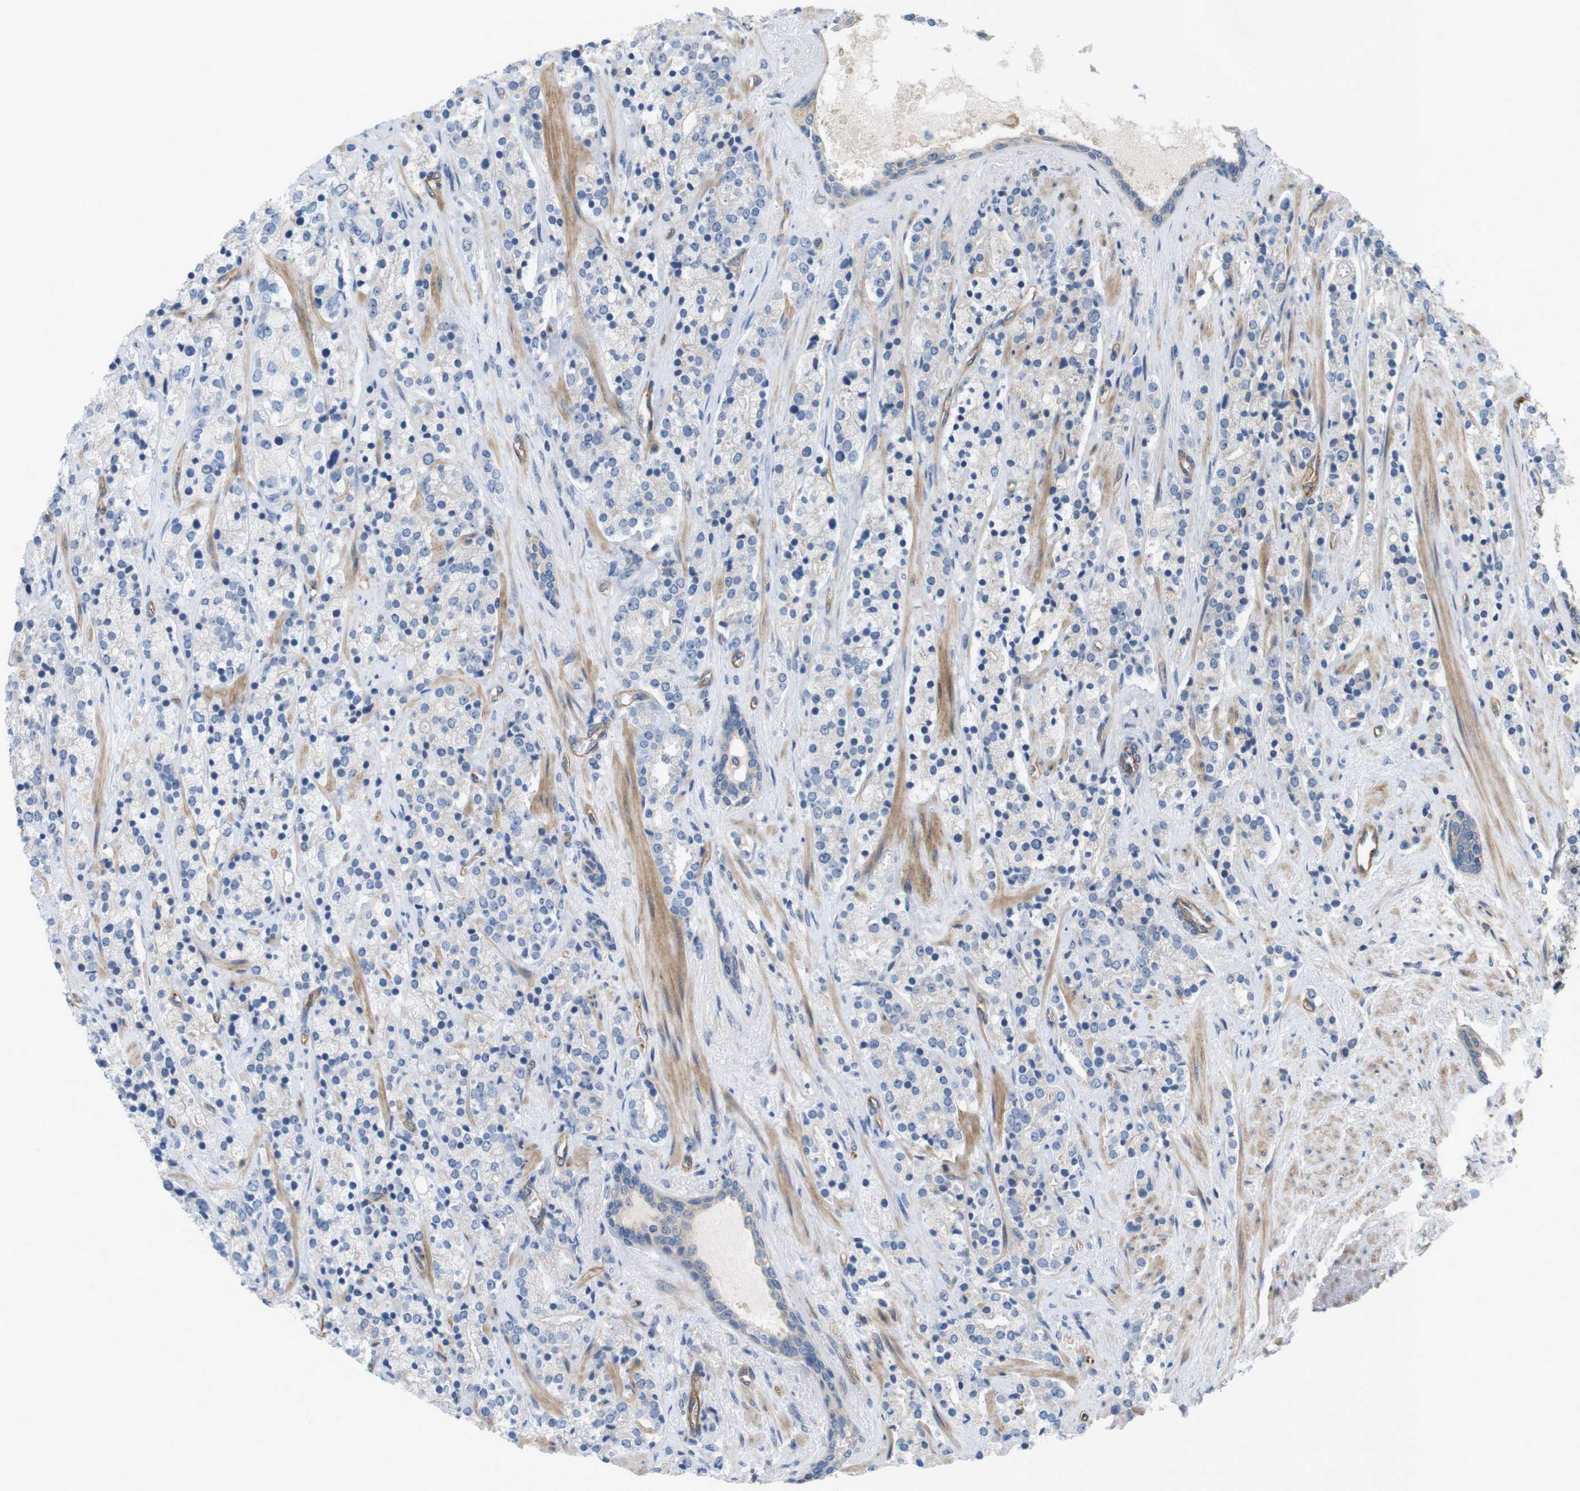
{"staining": {"intensity": "negative", "quantity": "none", "location": "none"}, "tissue": "prostate cancer", "cell_type": "Tumor cells", "image_type": "cancer", "snomed": [{"axis": "morphology", "description": "Adenocarcinoma, High grade"}, {"axis": "topography", "description": "Prostate"}], "caption": "Tumor cells are negative for protein expression in human adenocarcinoma (high-grade) (prostate).", "gene": "BVES", "patient": {"sex": "male", "age": 71}}